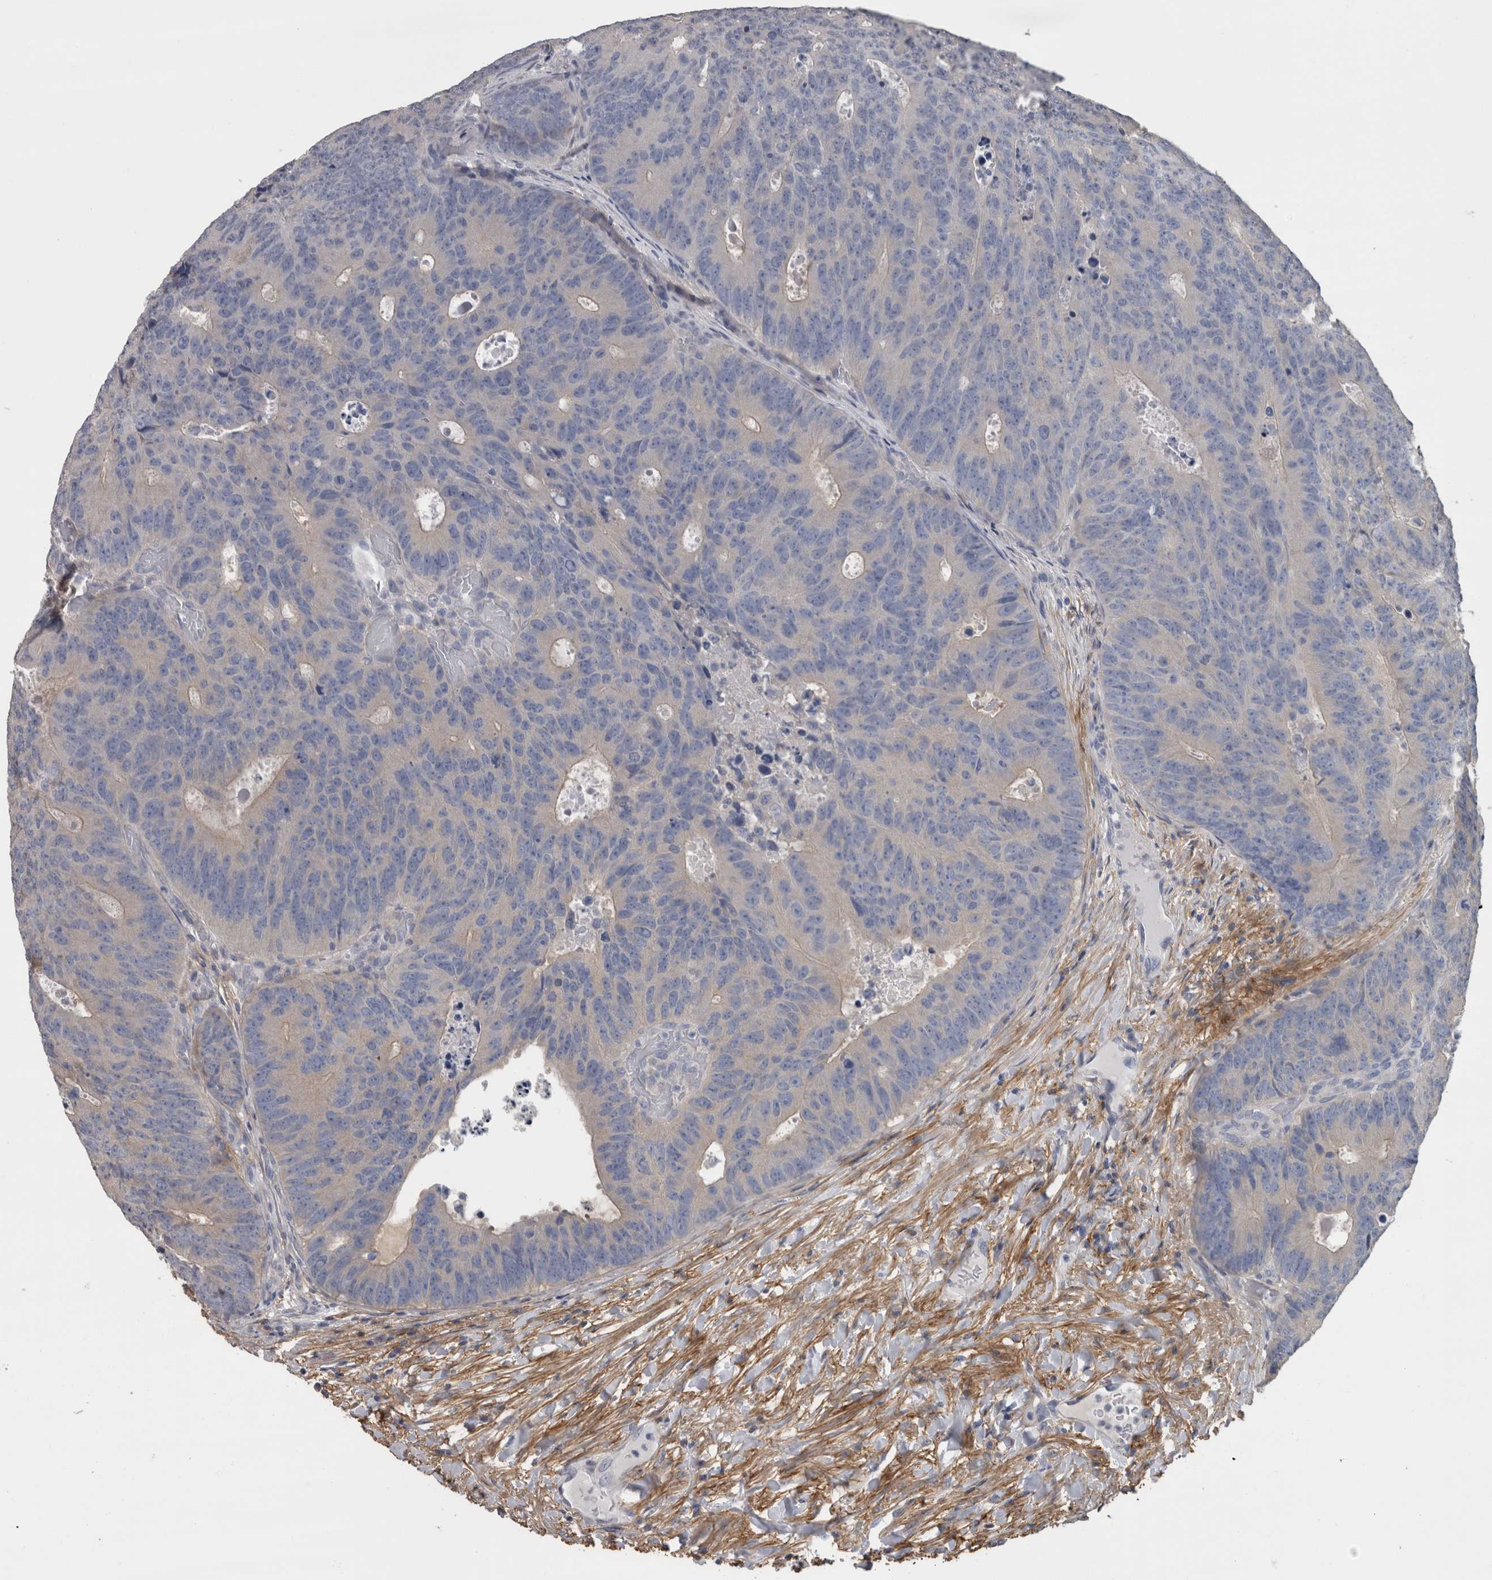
{"staining": {"intensity": "negative", "quantity": "none", "location": "none"}, "tissue": "colorectal cancer", "cell_type": "Tumor cells", "image_type": "cancer", "snomed": [{"axis": "morphology", "description": "Adenocarcinoma, NOS"}, {"axis": "topography", "description": "Colon"}], "caption": "Protein analysis of colorectal adenocarcinoma displays no significant positivity in tumor cells.", "gene": "EFEMP2", "patient": {"sex": "male", "age": 87}}